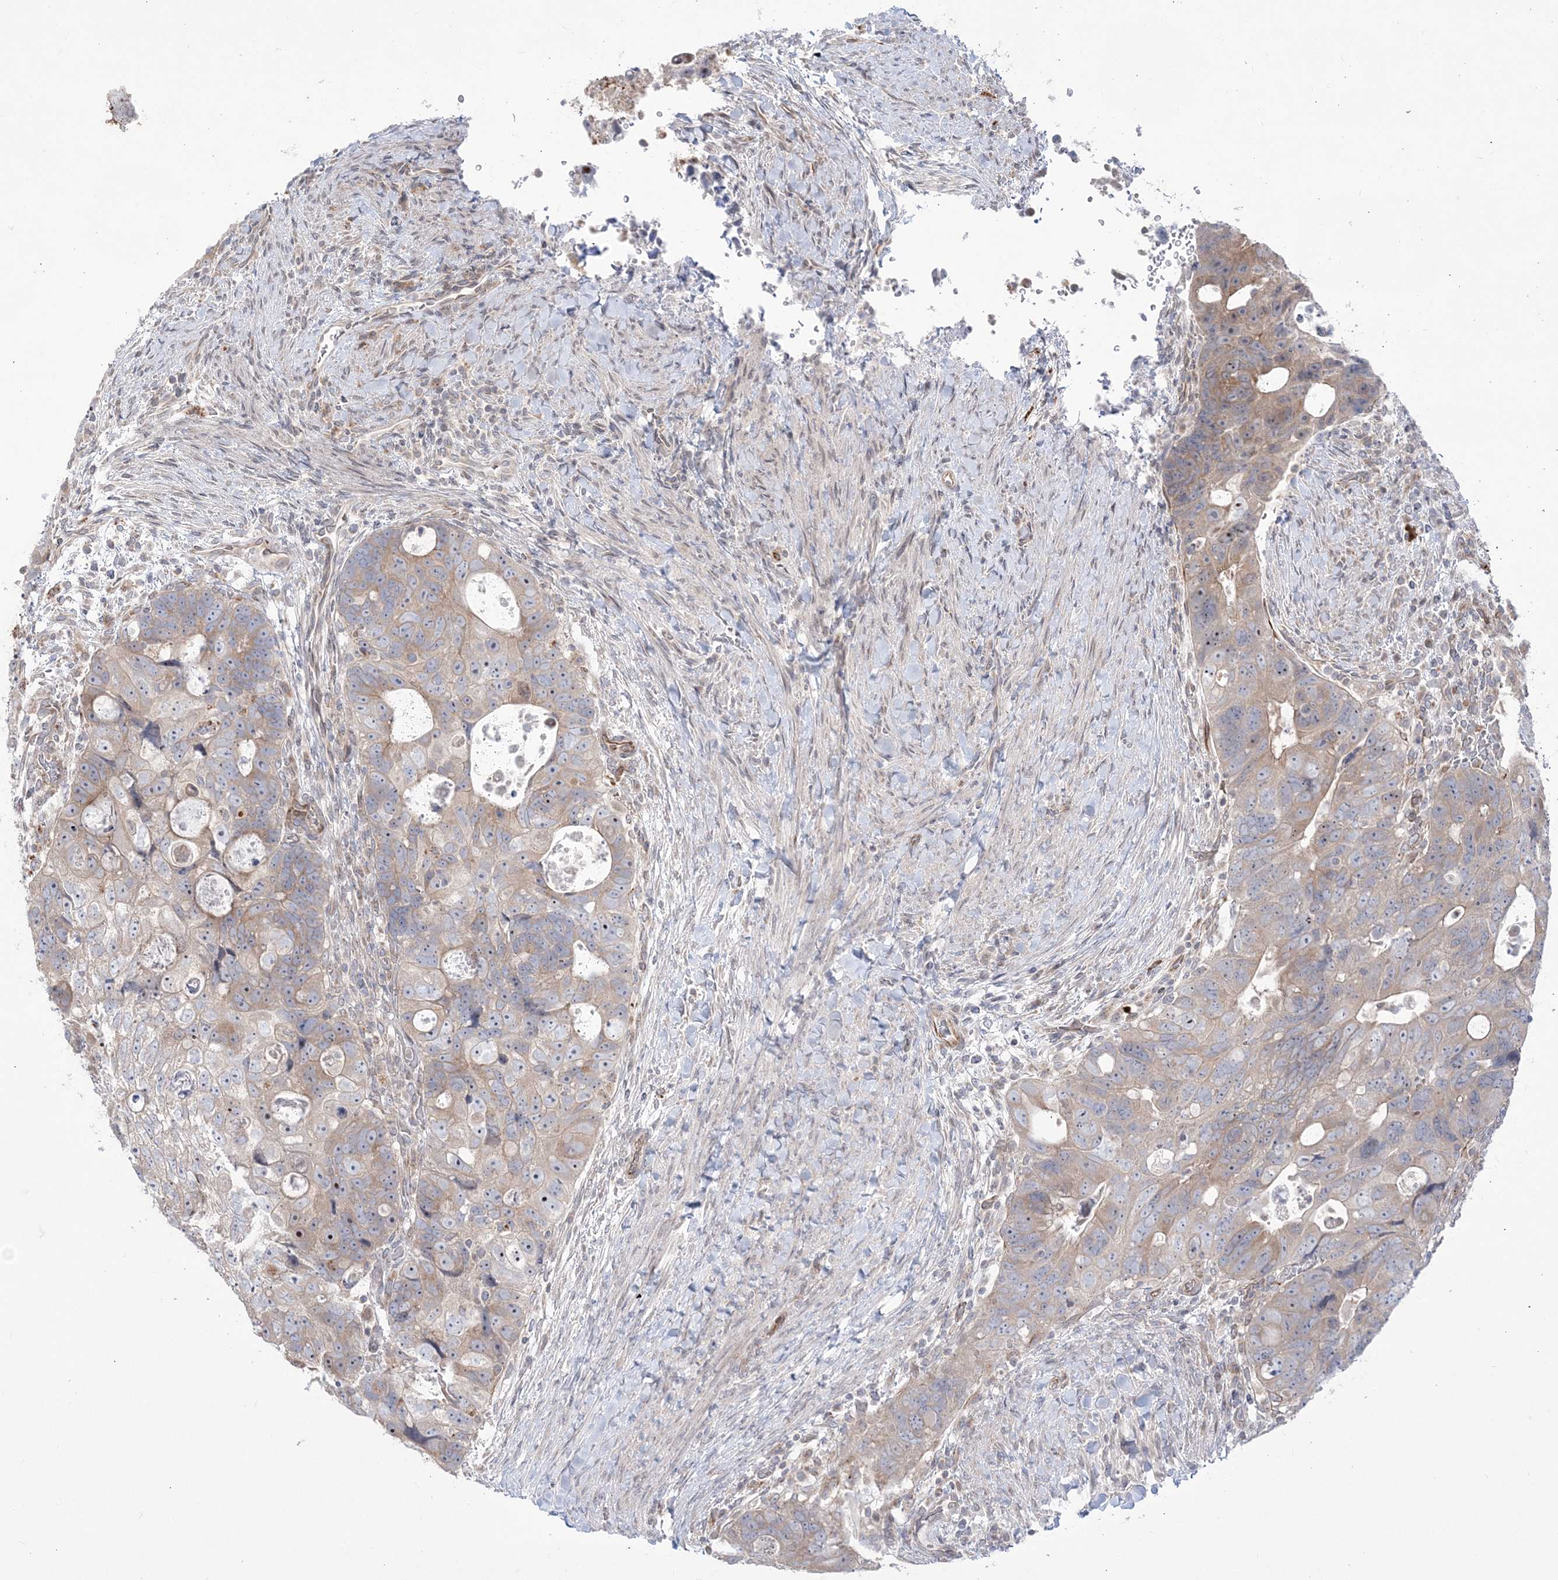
{"staining": {"intensity": "weak", "quantity": "25%-75%", "location": "cytoplasmic/membranous"}, "tissue": "colorectal cancer", "cell_type": "Tumor cells", "image_type": "cancer", "snomed": [{"axis": "morphology", "description": "Adenocarcinoma, NOS"}, {"axis": "topography", "description": "Rectum"}], "caption": "High-power microscopy captured an immunohistochemistry (IHC) micrograph of colorectal cancer, revealing weak cytoplasmic/membranous positivity in about 25%-75% of tumor cells.", "gene": "DHX57", "patient": {"sex": "male", "age": 59}}